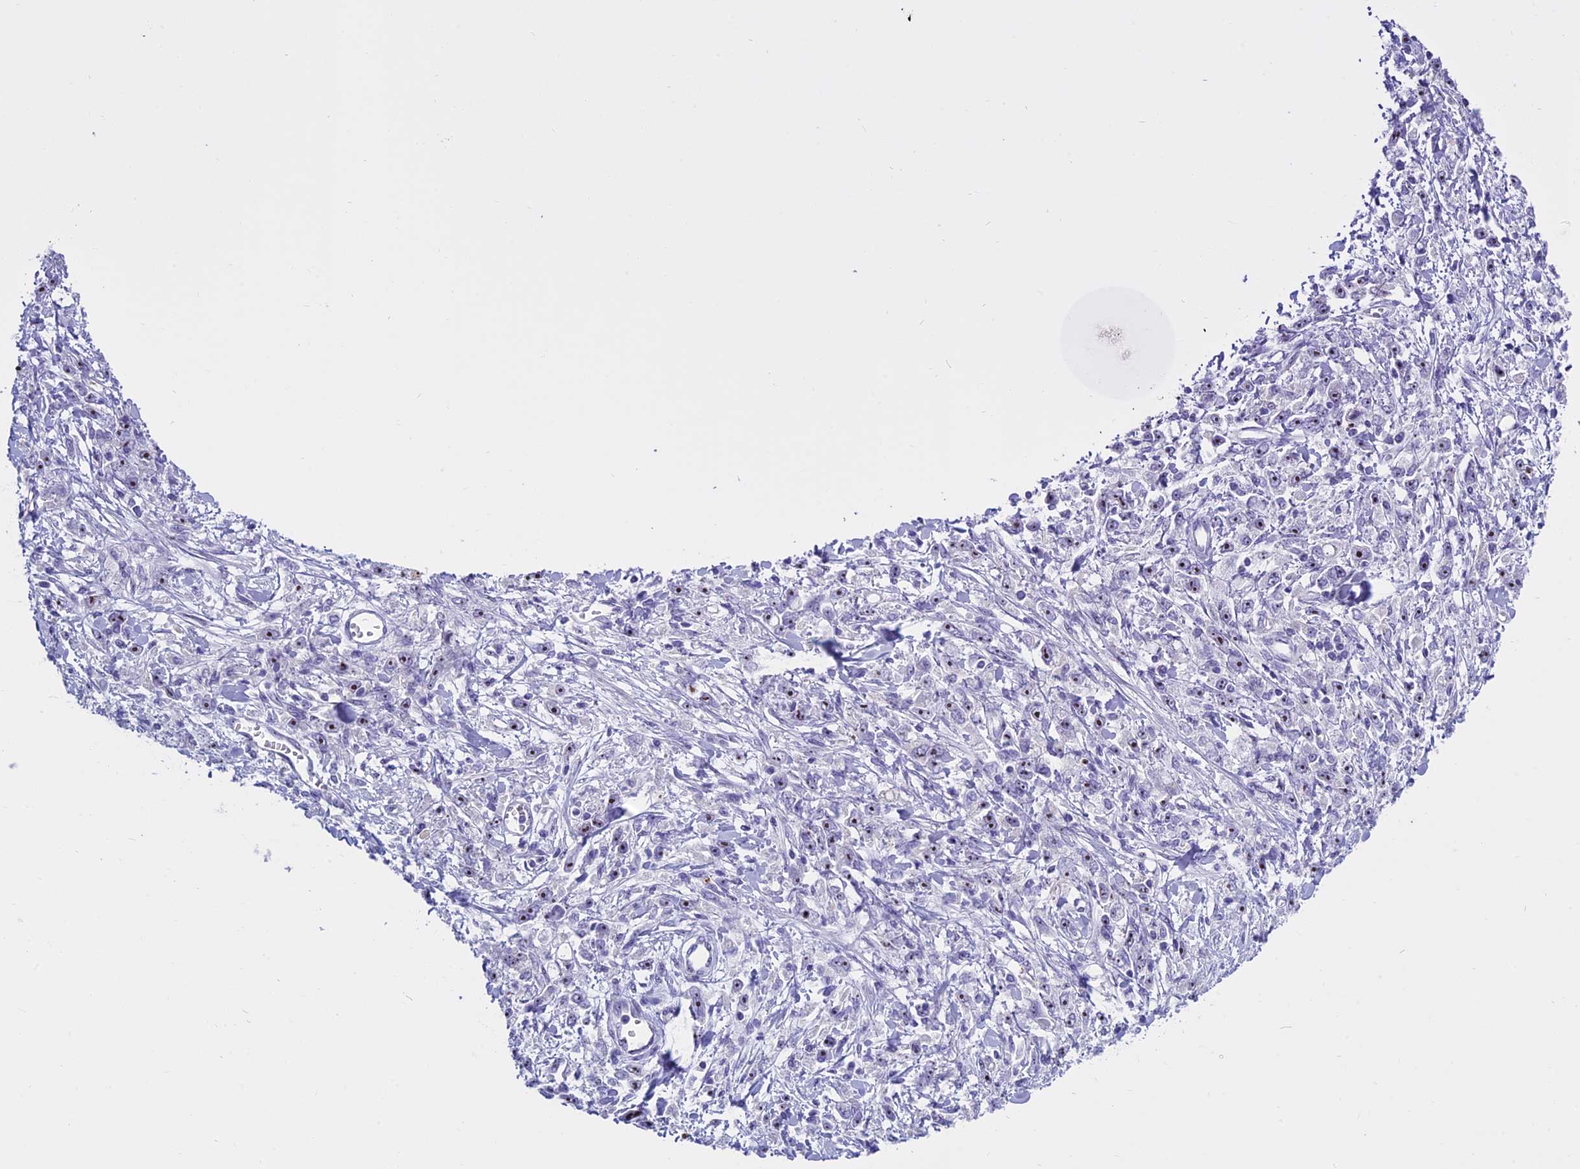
{"staining": {"intensity": "moderate", "quantity": ">75%", "location": "nuclear"}, "tissue": "stomach cancer", "cell_type": "Tumor cells", "image_type": "cancer", "snomed": [{"axis": "morphology", "description": "Adenocarcinoma, NOS"}, {"axis": "topography", "description": "Stomach"}], "caption": "Protein expression analysis of adenocarcinoma (stomach) shows moderate nuclear staining in about >75% of tumor cells. (Brightfield microscopy of DAB IHC at high magnification).", "gene": "TBL3", "patient": {"sex": "female", "age": 59}}